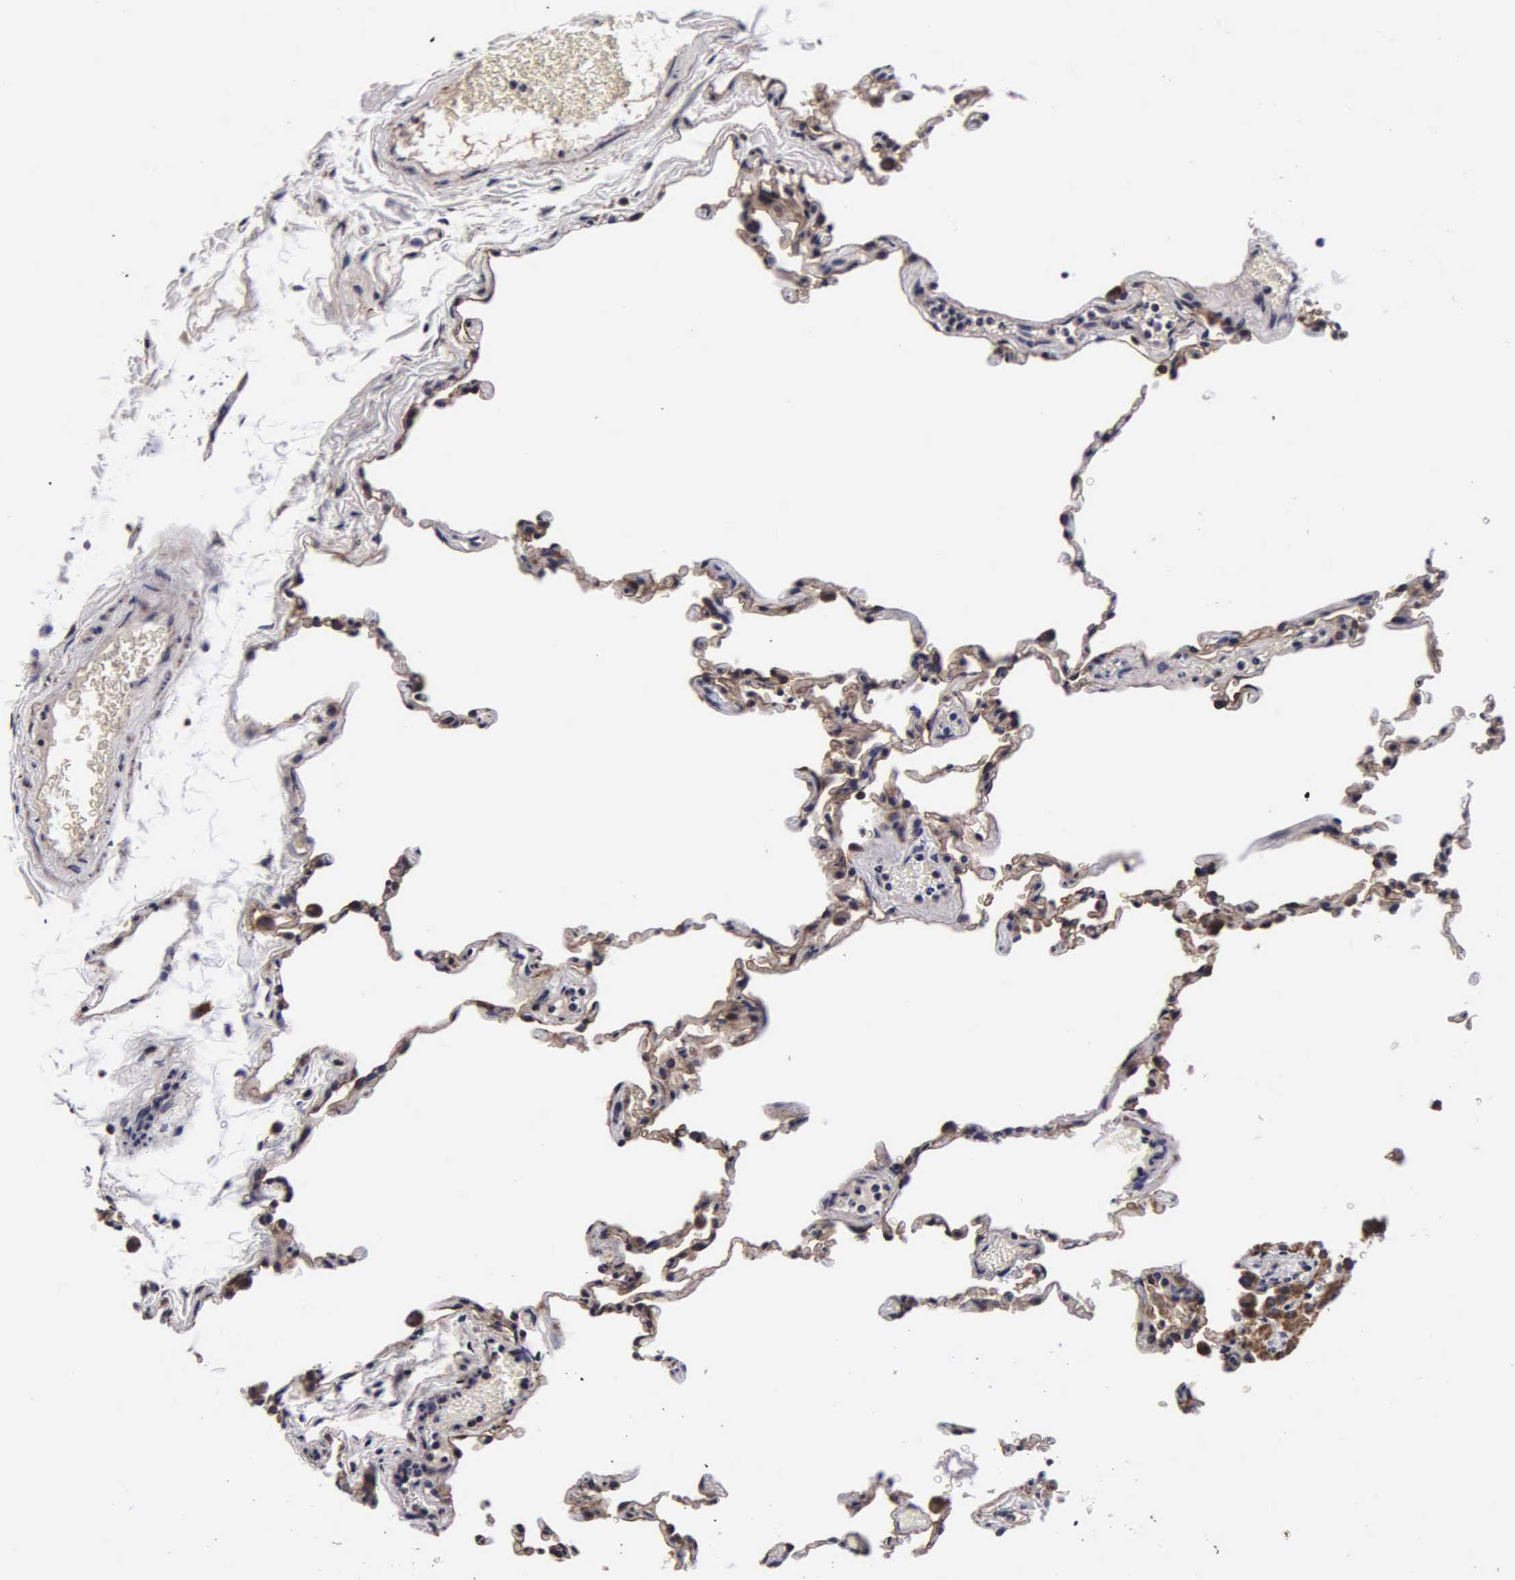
{"staining": {"intensity": "moderate", "quantity": ">75%", "location": "cytoplasmic/membranous"}, "tissue": "lung", "cell_type": "Alveolar cells", "image_type": "normal", "snomed": [{"axis": "morphology", "description": "Normal tissue, NOS"}, {"axis": "topography", "description": "Lung"}], "caption": "Immunohistochemical staining of benign lung shows >75% levels of moderate cytoplasmic/membranous protein expression in approximately >75% of alveolar cells.", "gene": "PSMA3", "patient": {"sex": "female", "age": 61}}